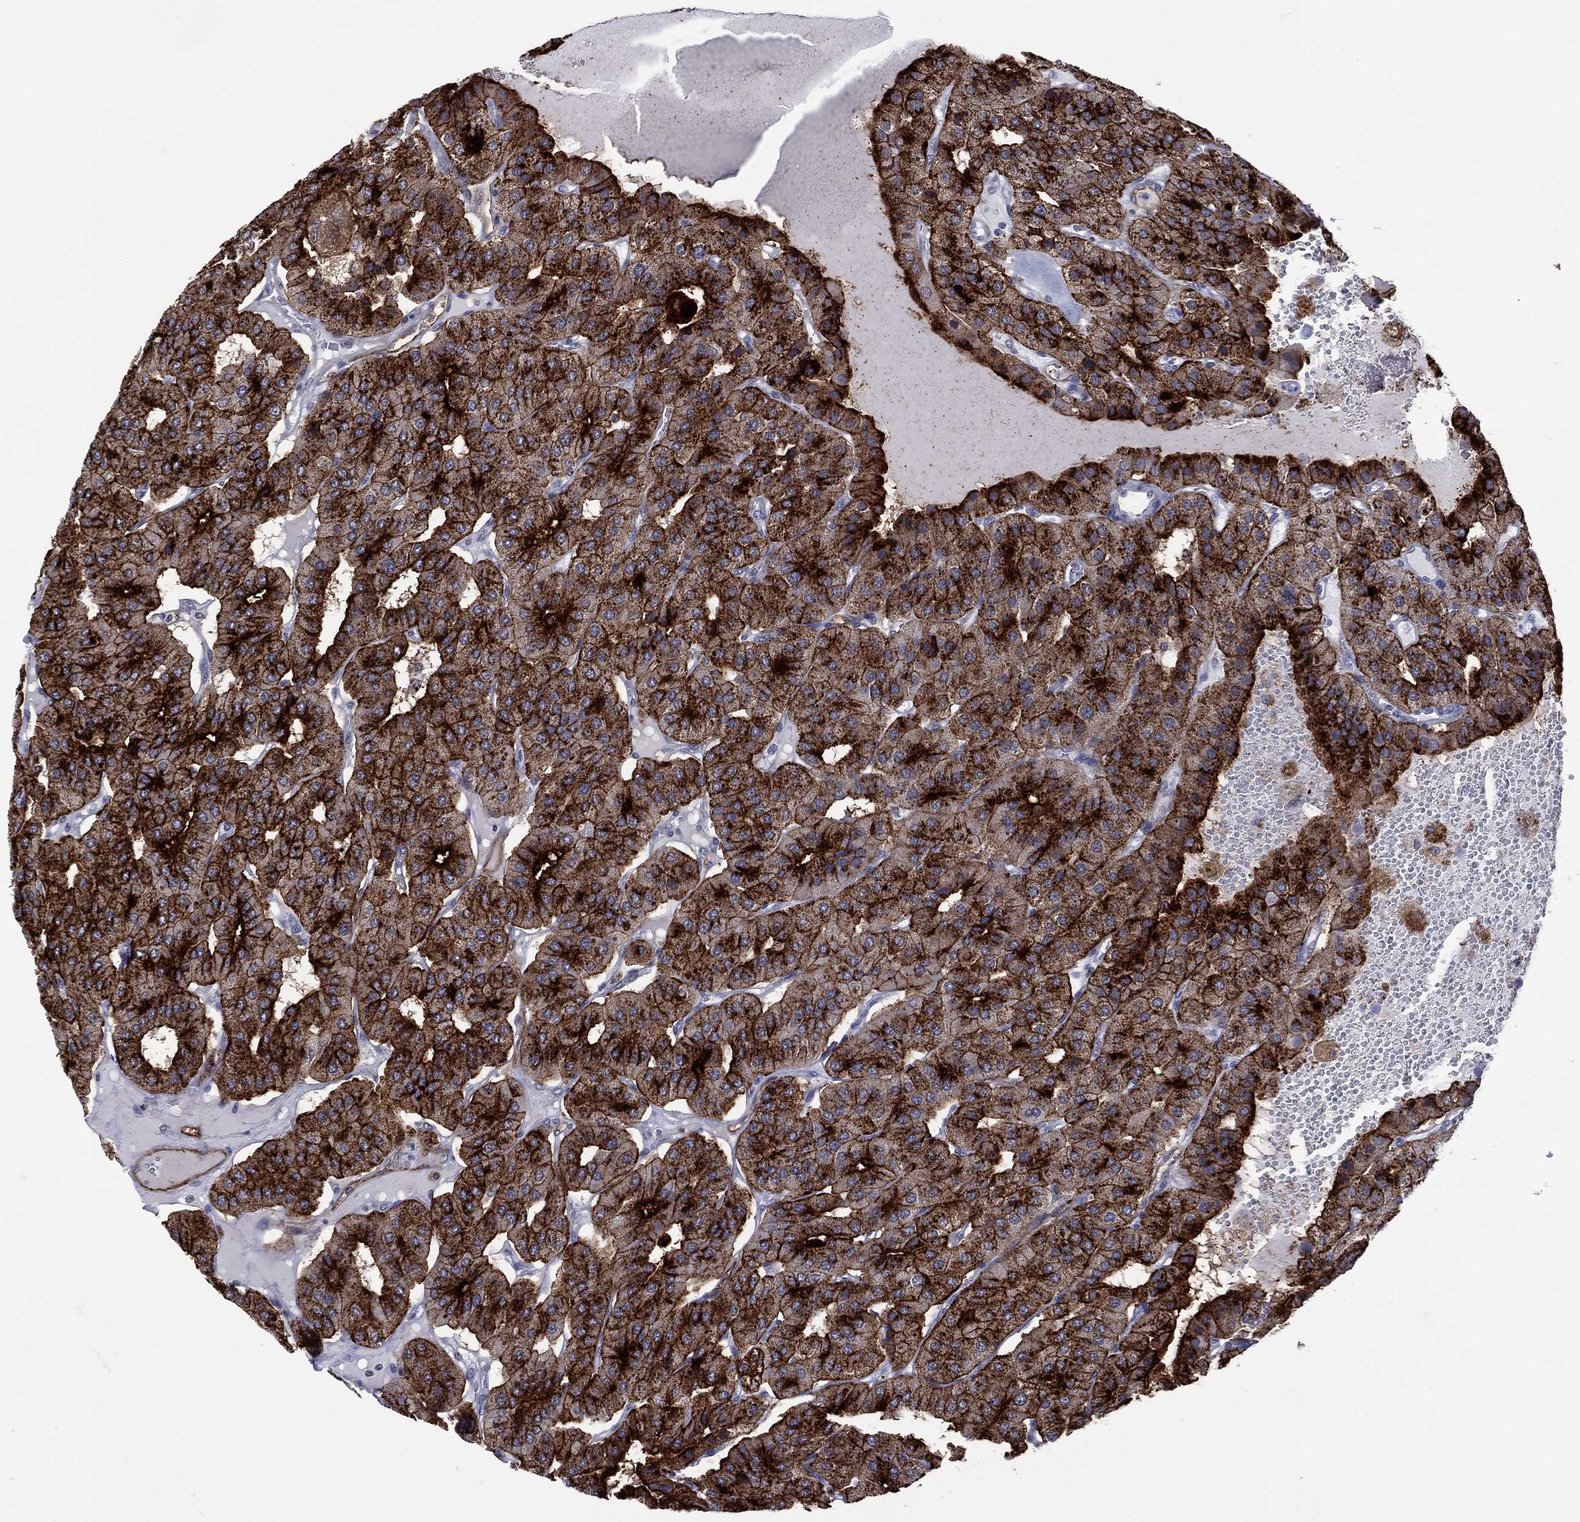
{"staining": {"intensity": "strong", "quantity": ">75%", "location": "cytoplasmic/membranous"}, "tissue": "parathyroid gland", "cell_type": "Glandular cells", "image_type": "normal", "snomed": [{"axis": "morphology", "description": "Normal tissue, NOS"}, {"axis": "morphology", "description": "Adenoma, NOS"}, {"axis": "topography", "description": "Parathyroid gland"}], "caption": "IHC of normal parathyroid gland shows high levels of strong cytoplasmic/membranous positivity in approximately >75% of glandular cells.", "gene": "DPP4", "patient": {"sex": "female", "age": 86}}